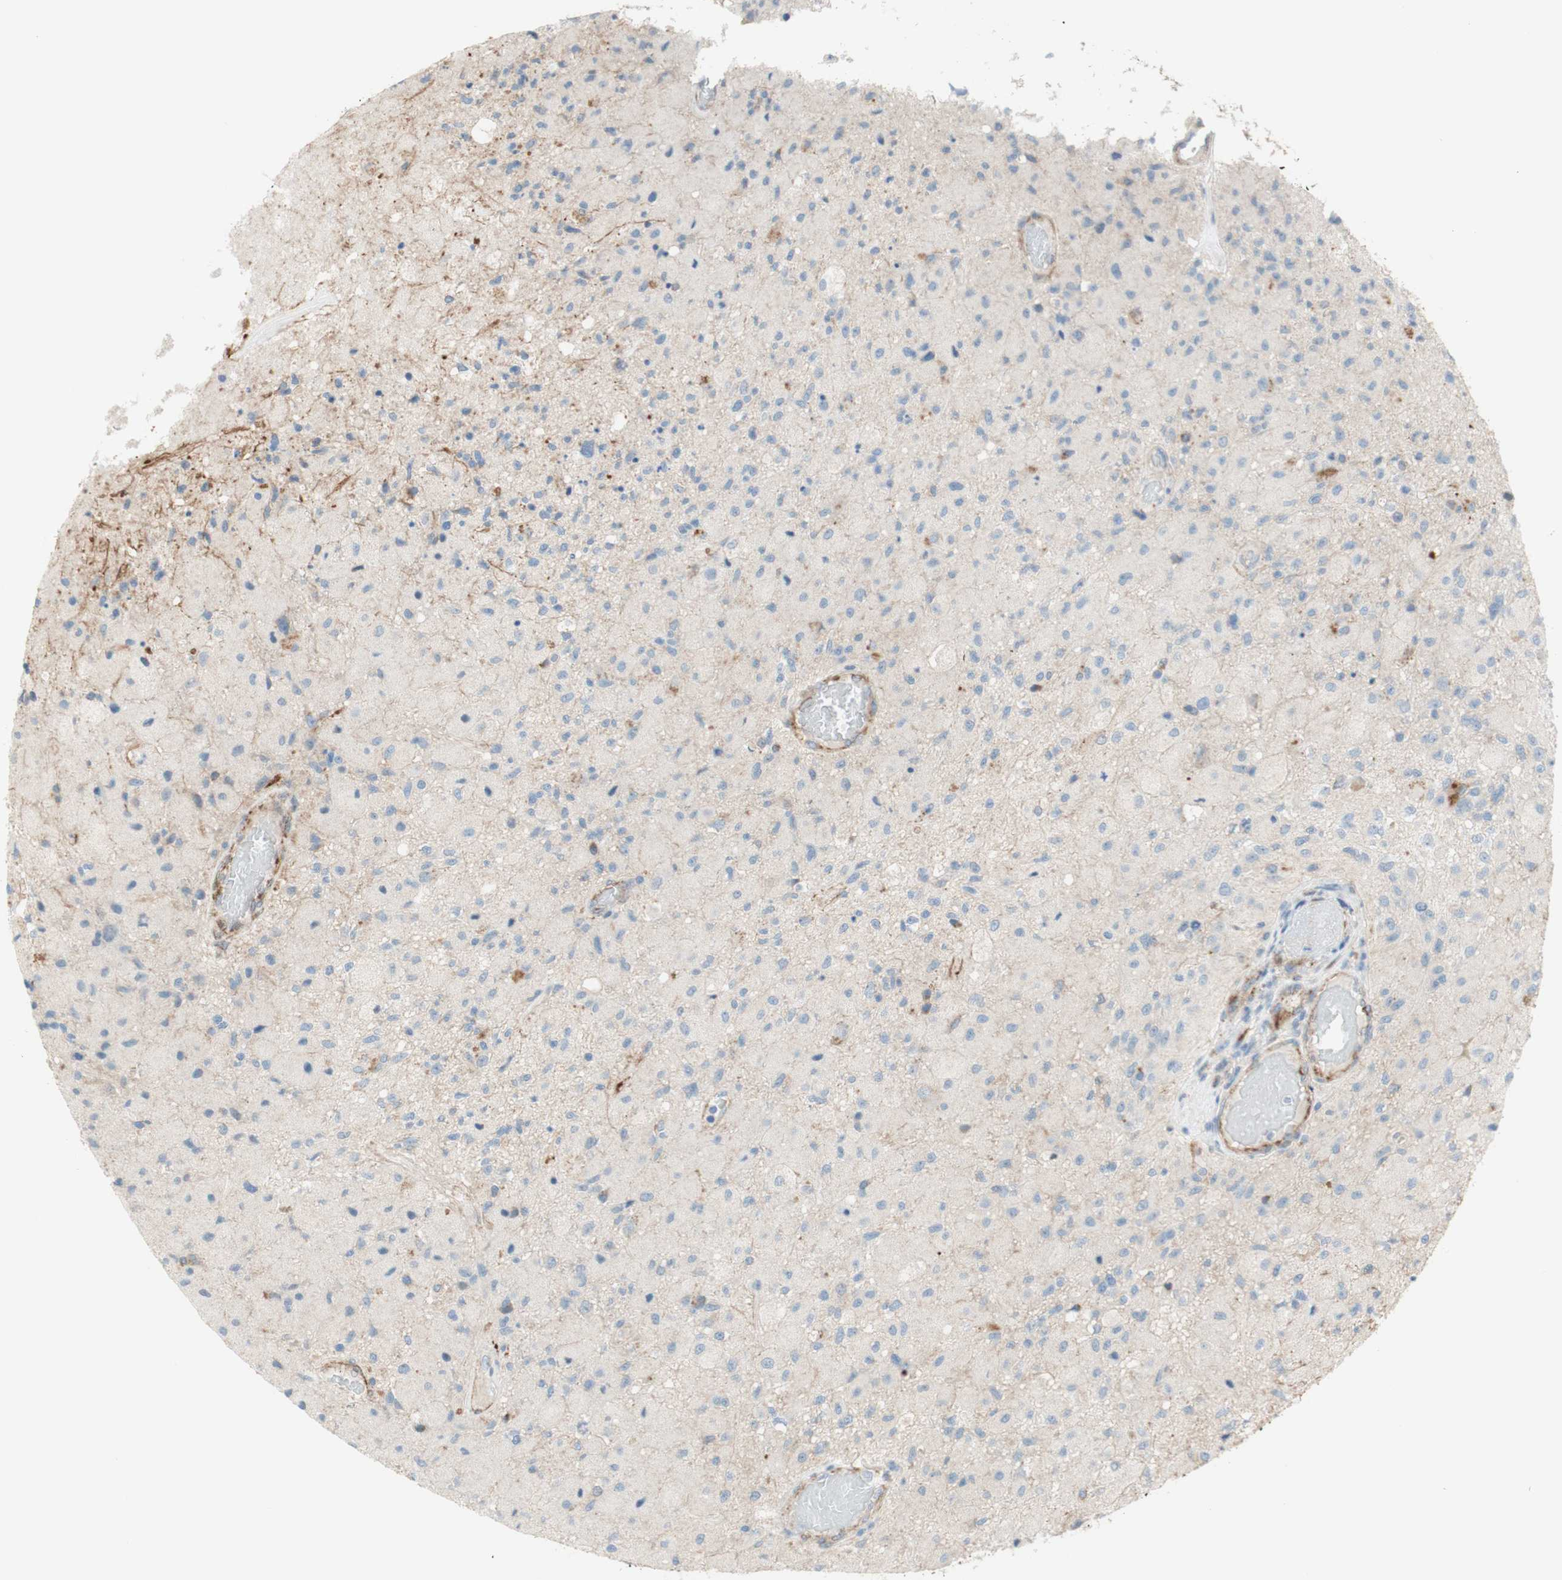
{"staining": {"intensity": "negative", "quantity": "none", "location": "none"}, "tissue": "glioma", "cell_type": "Tumor cells", "image_type": "cancer", "snomed": [{"axis": "morphology", "description": "Normal tissue, NOS"}, {"axis": "morphology", "description": "Glioma, malignant, High grade"}, {"axis": "topography", "description": "Cerebral cortex"}], "caption": "Human glioma stained for a protein using IHC shows no expression in tumor cells.", "gene": "POU2AF1", "patient": {"sex": "male", "age": 77}}